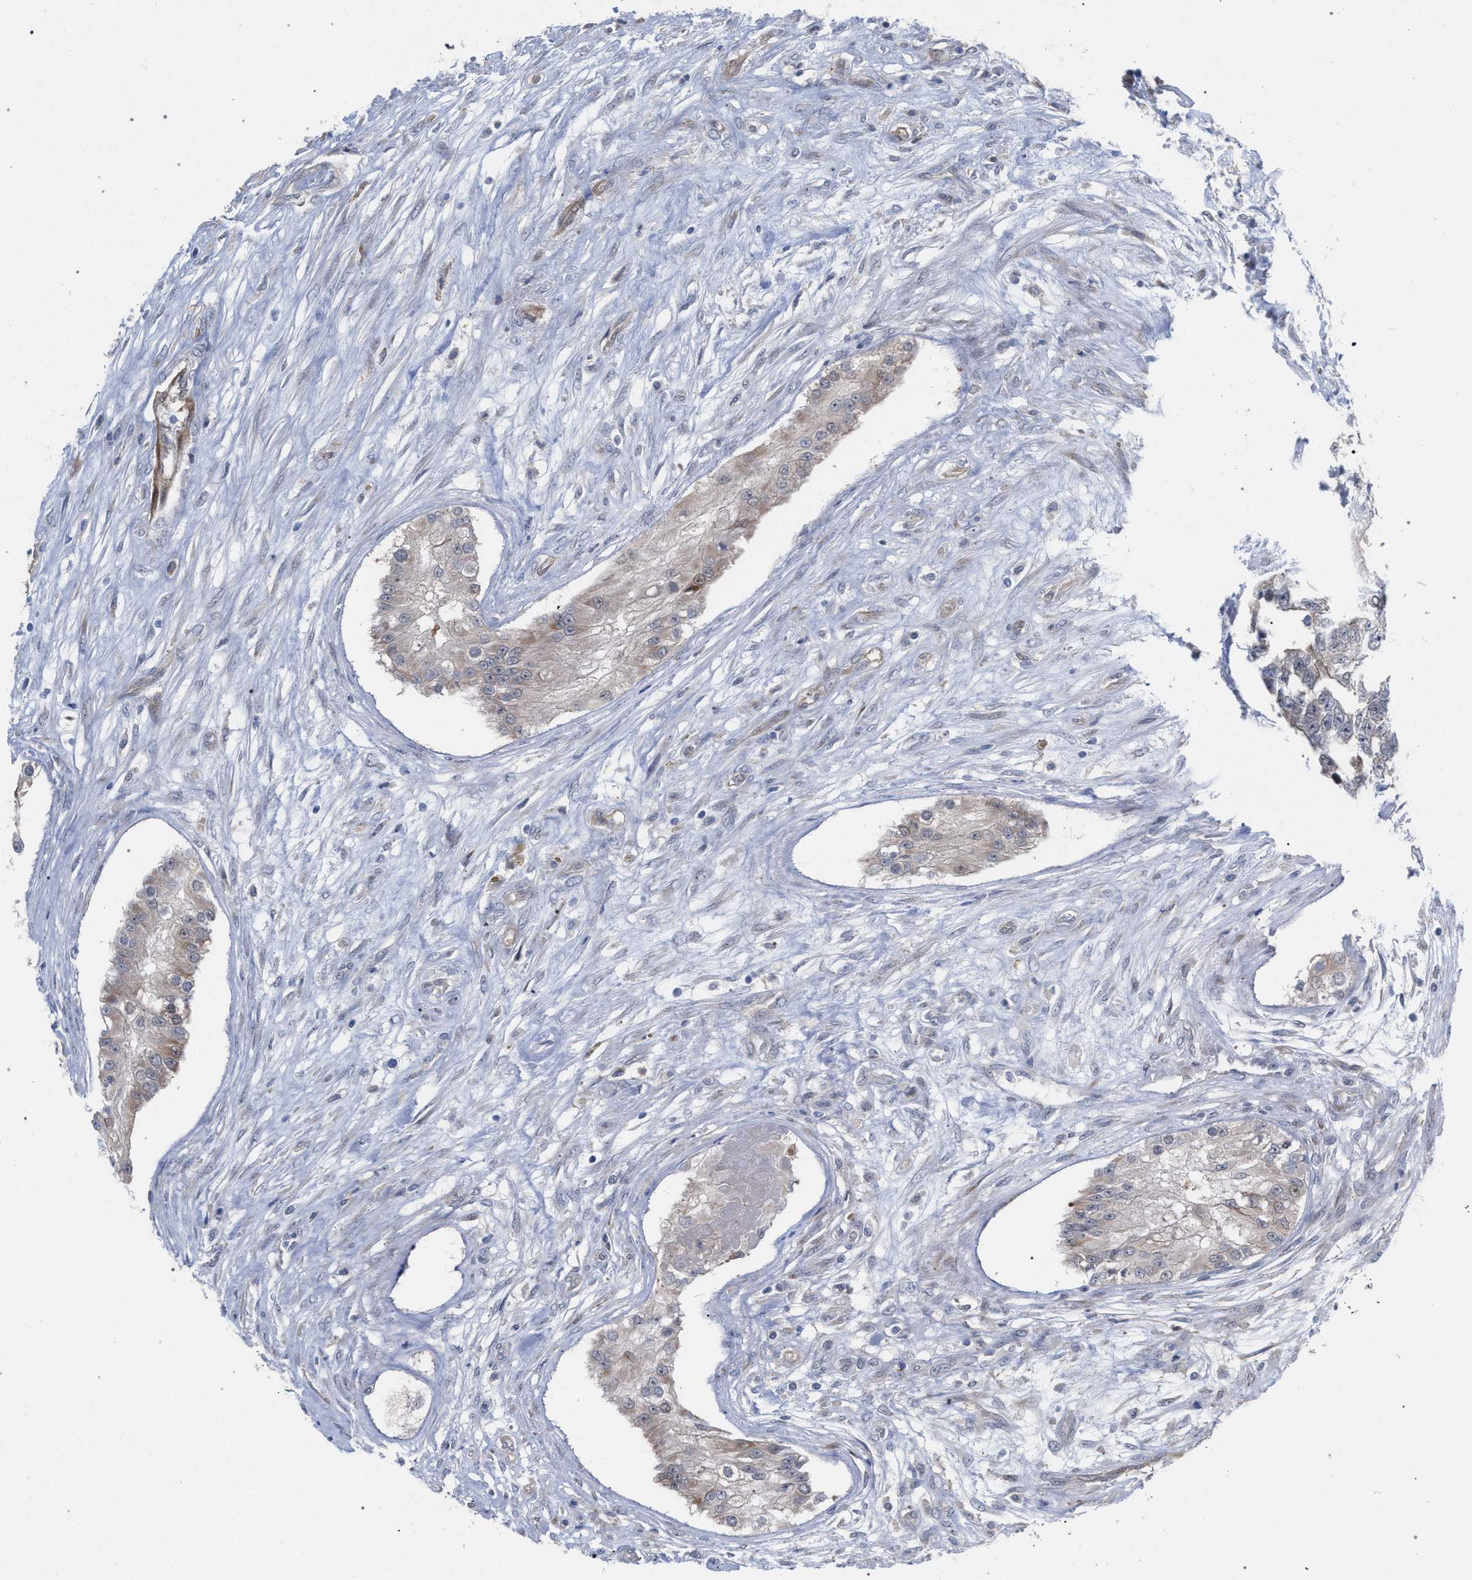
{"staining": {"intensity": "weak", "quantity": "<25%", "location": "cytoplasmic/membranous"}, "tissue": "testis cancer", "cell_type": "Tumor cells", "image_type": "cancer", "snomed": [{"axis": "morphology", "description": "Carcinoma, Embryonal, NOS"}, {"axis": "topography", "description": "Testis"}], "caption": "Image shows no protein staining in tumor cells of testis cancer (embryonal carcinoma) tissue.", "gene": "FHOD3", "patient": {"sex": "male", "age": 25}}